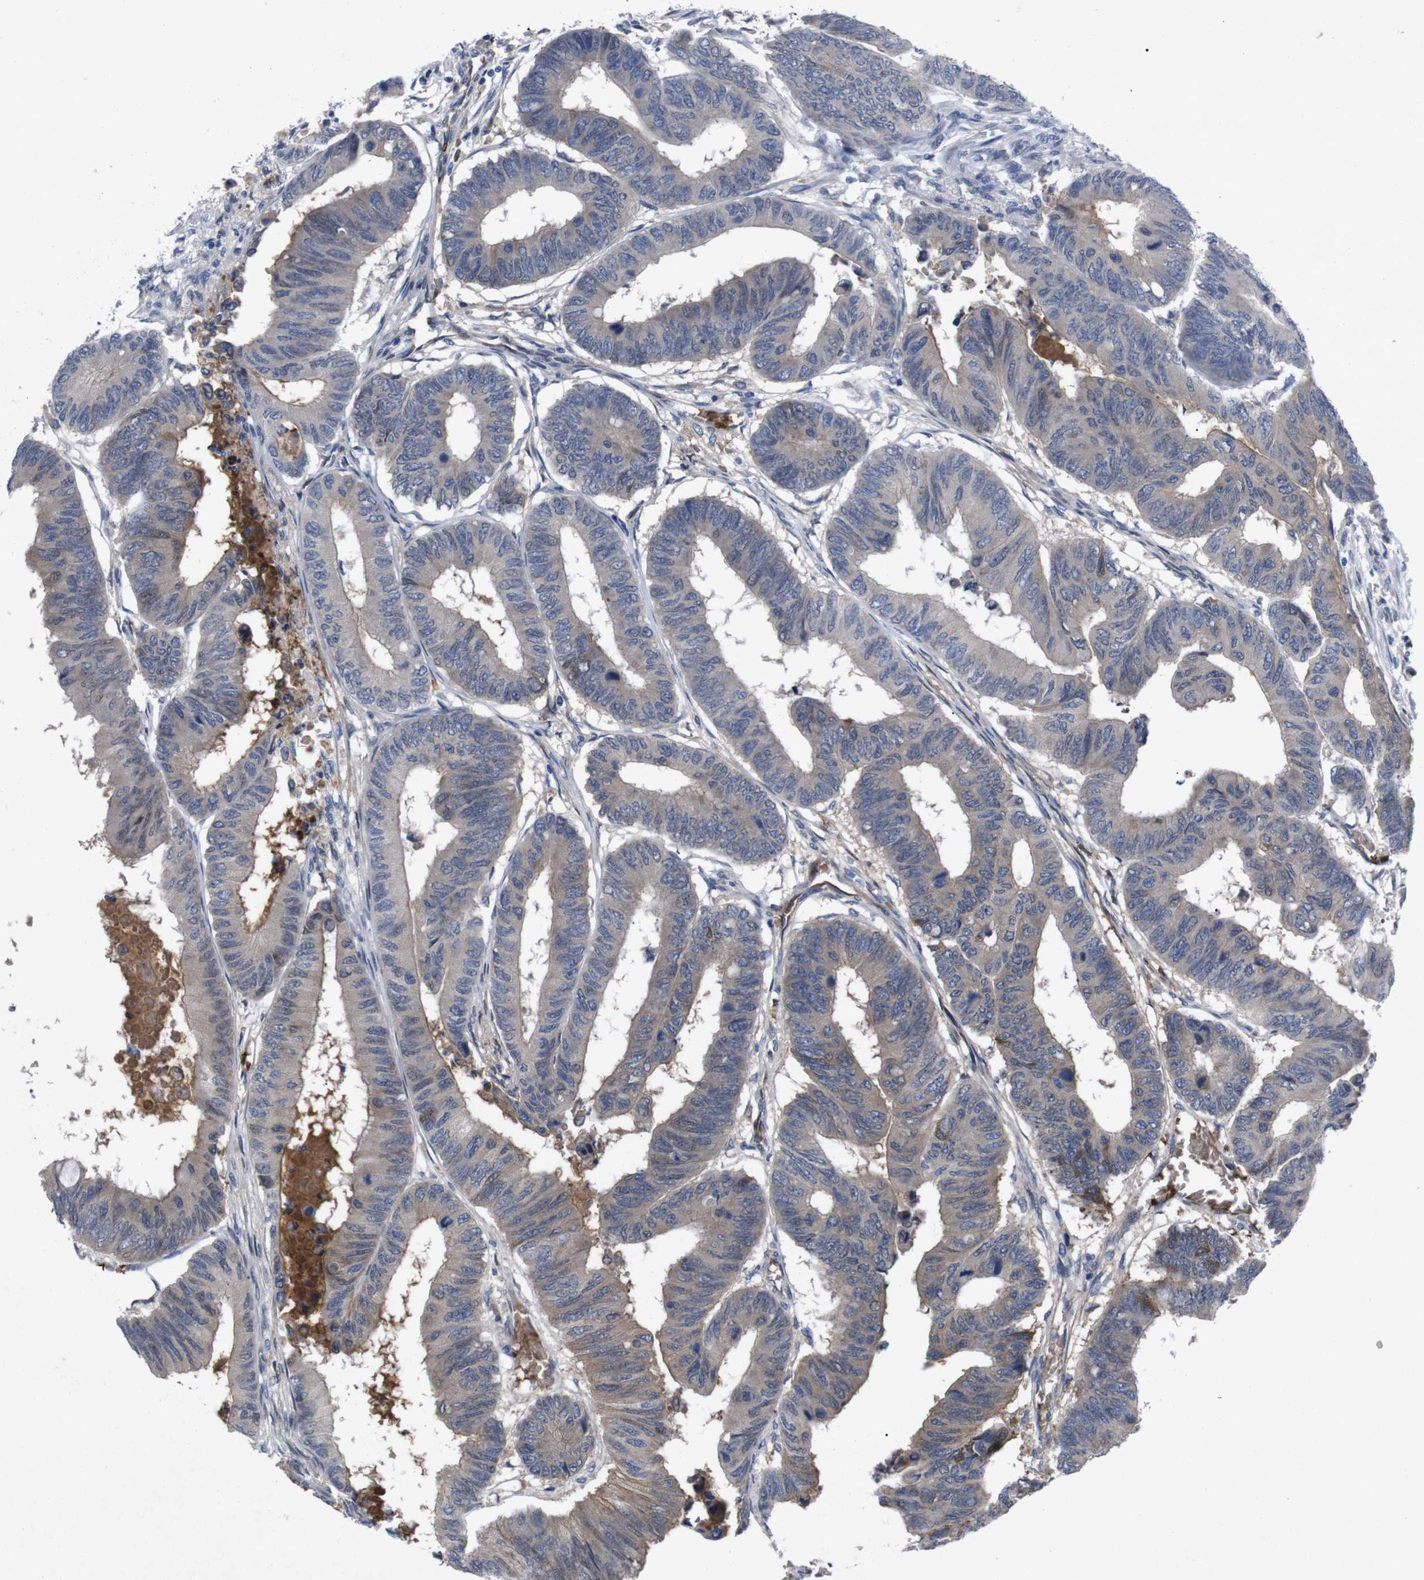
{"staining": {"intensity": "weak", "quantity": "25%-75%", "location": "cytoplasmic/membranous"}, "tissue": "colorectal cancer", "cell_type": "Tumor cells", "image_type": "cancer", "snomed": [{"axis": "morphology", "description": "Normal tissue, NOS"}, {"axis": "morphology", "description": "Adenocarcinoma, NOS"}, {"axis": "topography", "description": "Rectum"}, {"axis": "topography", "description": "Peripheral nerve tissue"}], "caption": "This is an image of immunohistochemistry staining of colorectal cancer (adenocarcinoma), which shows weak expression in the cytoplasmic/membranous of tumor cells.", "gene": "SPTB", "patient": {"sex": "male", "age": 92}}